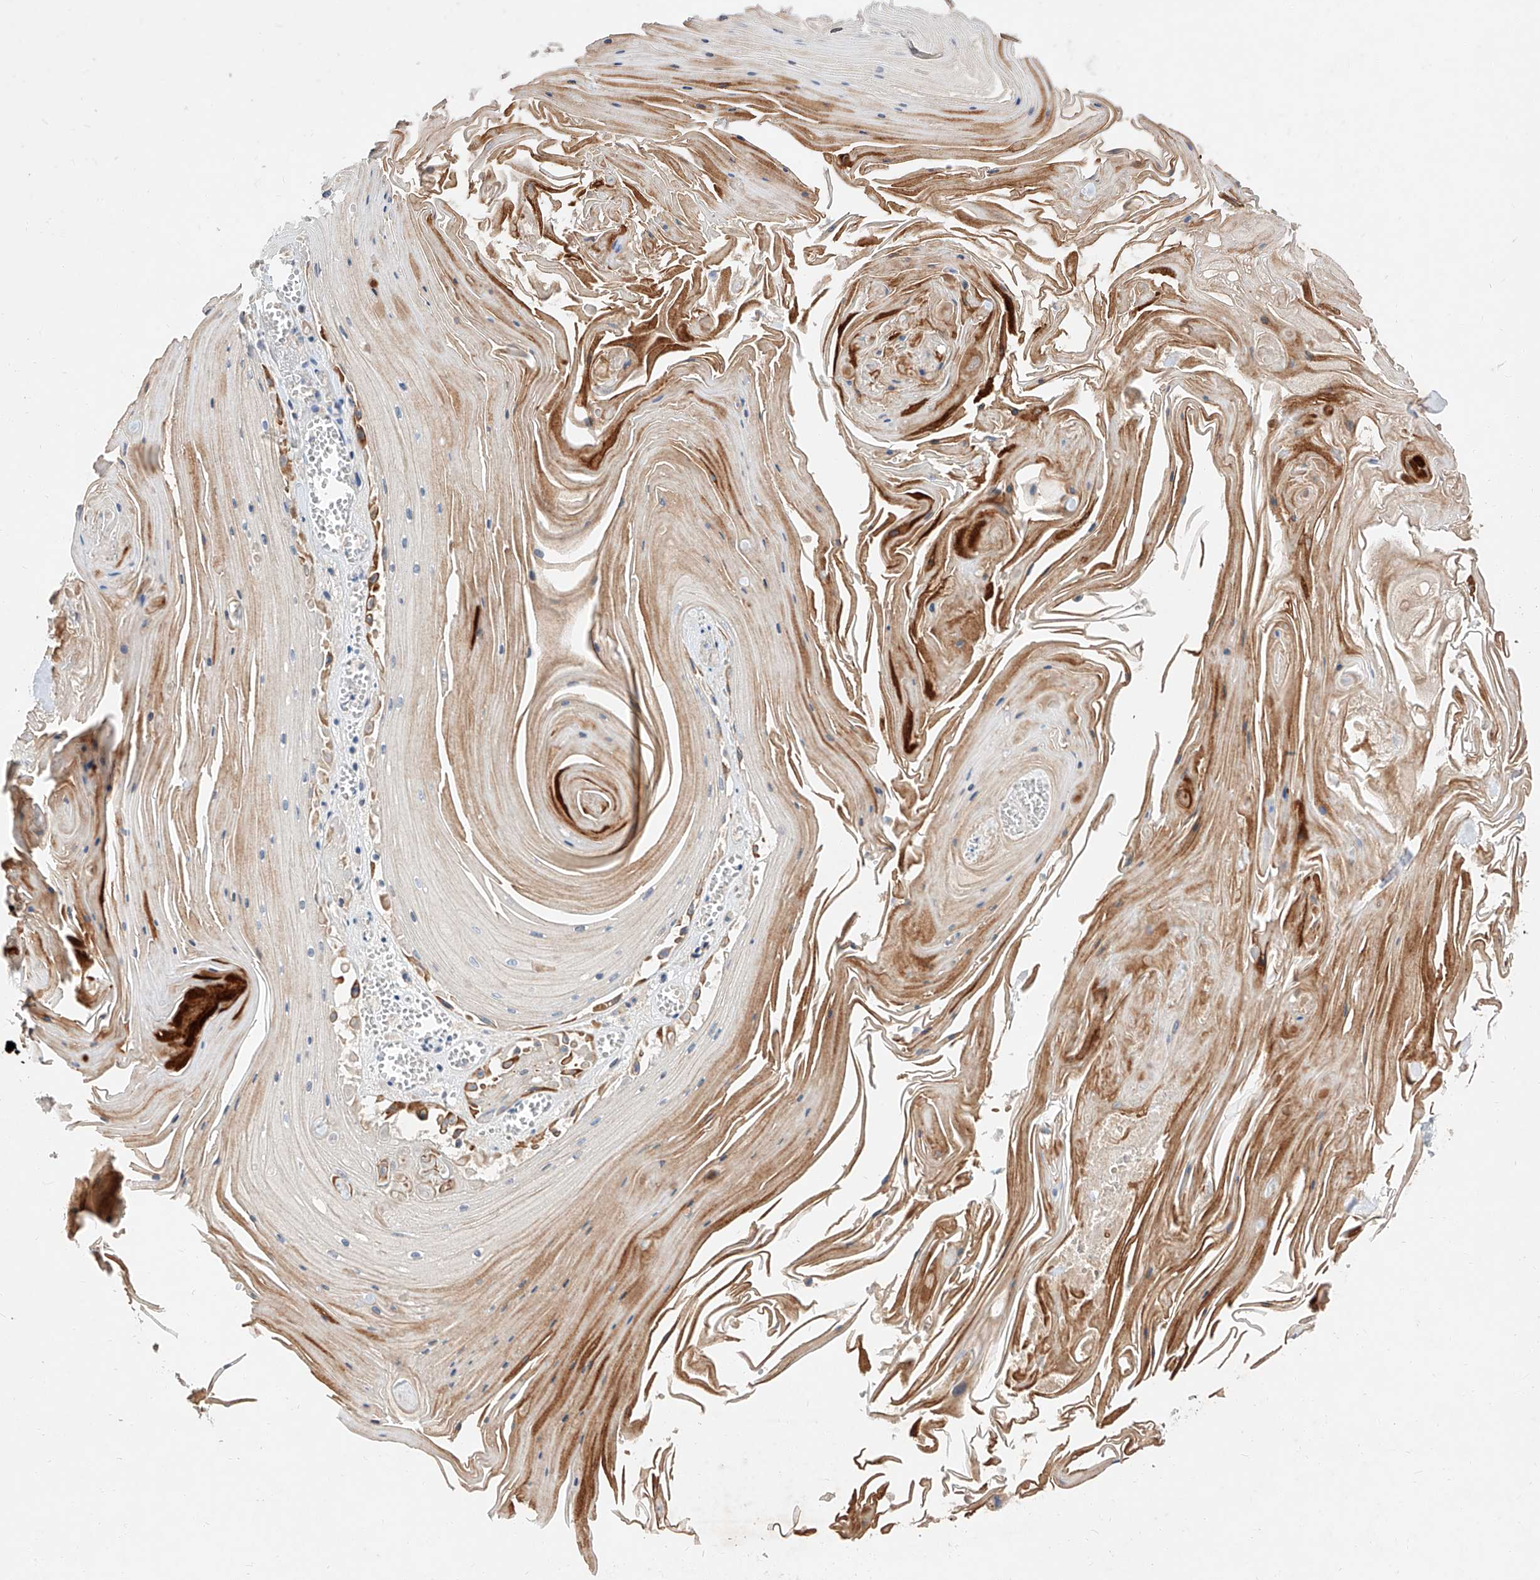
{"staining": {"intensity": "negative", "quantity": "none", "location": "none"}, "tissue": "skin cancer", "cell_type": "Tumor cells", "image_type": "cancer", "snomed": [{"axis": "morphology", "description": "Squamous cell carcinoma, NOS"}, {"axis": "topography", "description": "Skin"}], "caption": "The immunohistochemistry (IHC) photomicrograph has no significant expression in tumor cells of skin squamous cell carcinoma tissue. (Stains: DAB IHC with hematoxylin counter stain, Microscopy: brightfield microscopy at high magnification).", "gene": "DIRAS3", "patient": {"sex": "male", "age": 74}}